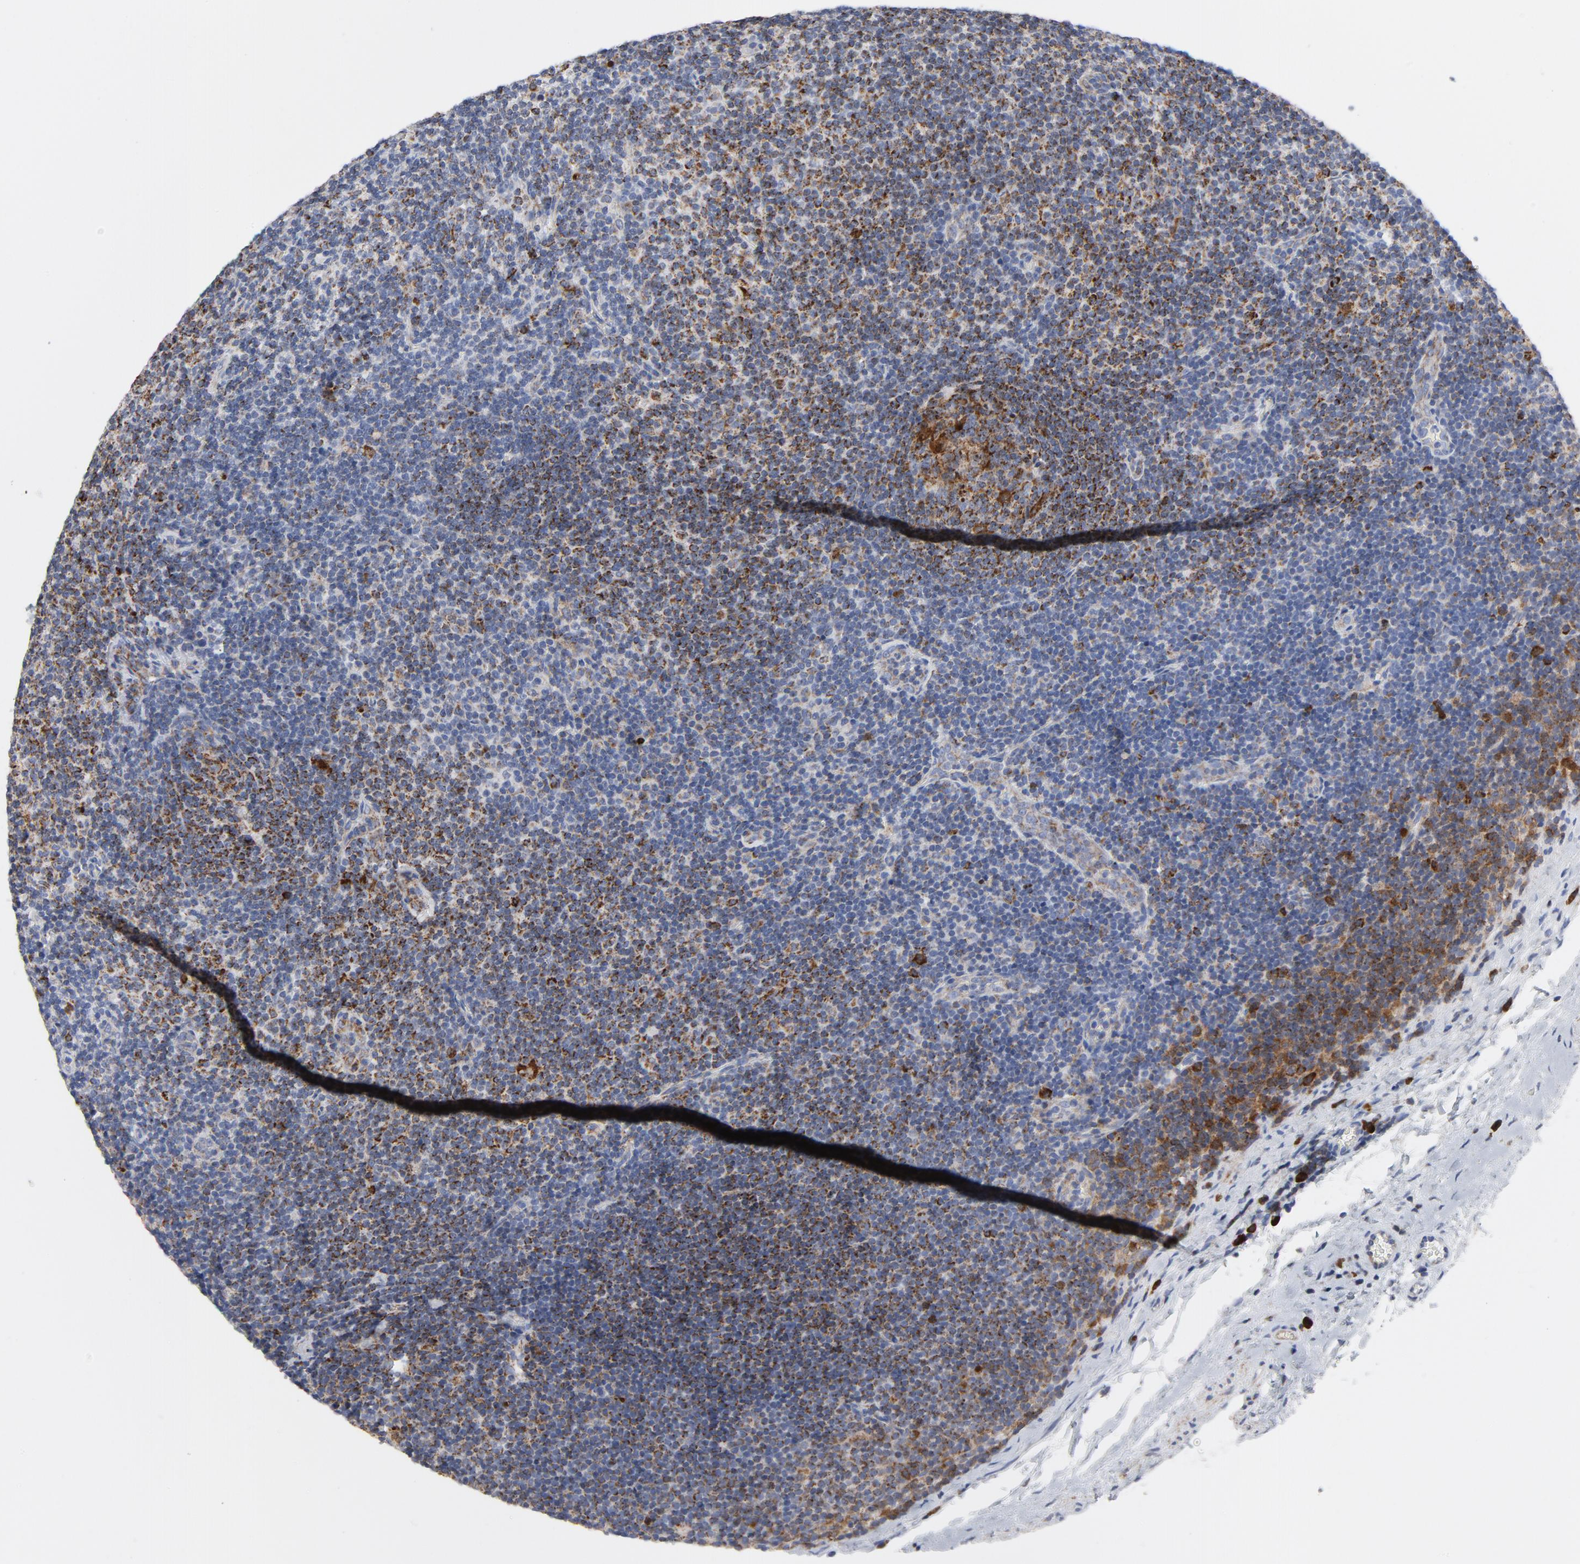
{"staining": {"intensity": "strong", "quantity": "25%-75%", "location": "cytoplasmic/membranous"}, "tissue": "lymphoma", "cell_type": "Tumor cells", "image_type": "cancer", "snomed": [{"axis": "morphology", "description": "Malignant lymphoma, non-Hodgkin's type, Low grade"}, {"axis": "topography", "description": "Lymph node"}], "caption": "IHC (DAB) staining of human malignant lymphoma, non-Hodgkin's type (low-grade) exhibits strong cytoplasmic/membranous protein staining in about 25%-75% of tumor cells.", "gene": "CYCS", "patient": {"sex": "male", "age": 70}}